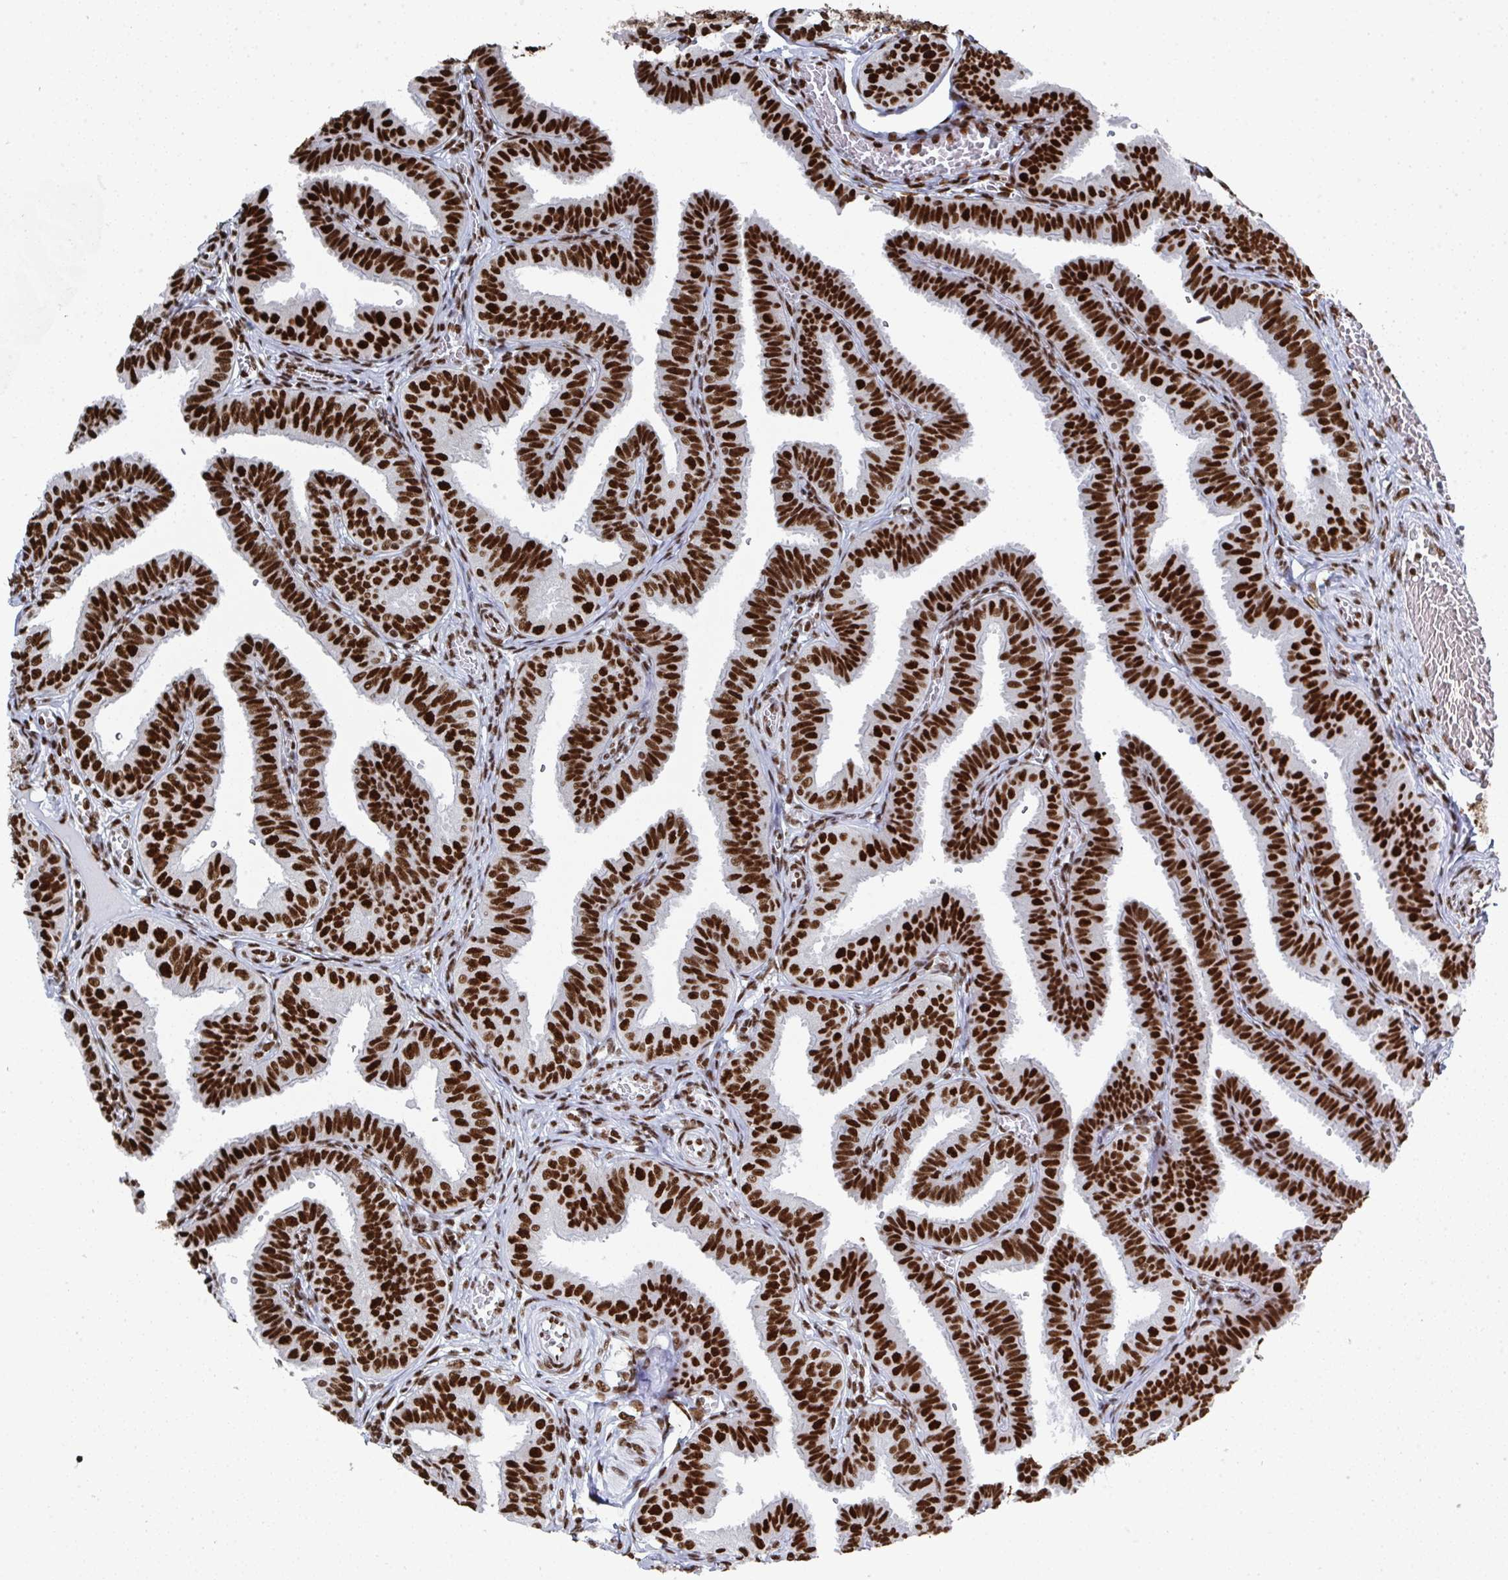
{"staining": {"intensity": "strong", "quantity": ">75%", "location": "nuclear"}, "tissue": "fallopian tube", "cell_type": "Glandular cells", "image_type": "normal", "snomed": [{"axis": "morphology", "description": "Normal tissue, NOS"}, {"axis": "topography", "description": "Fallopian tube"}], "caption": "A high amount of strong nuclear positivity is present in approximately >75% of glandular cells in unremarkable fallopian tube.", "gene": "GAR1", "patient": {"sex": "female", "age": 25}}